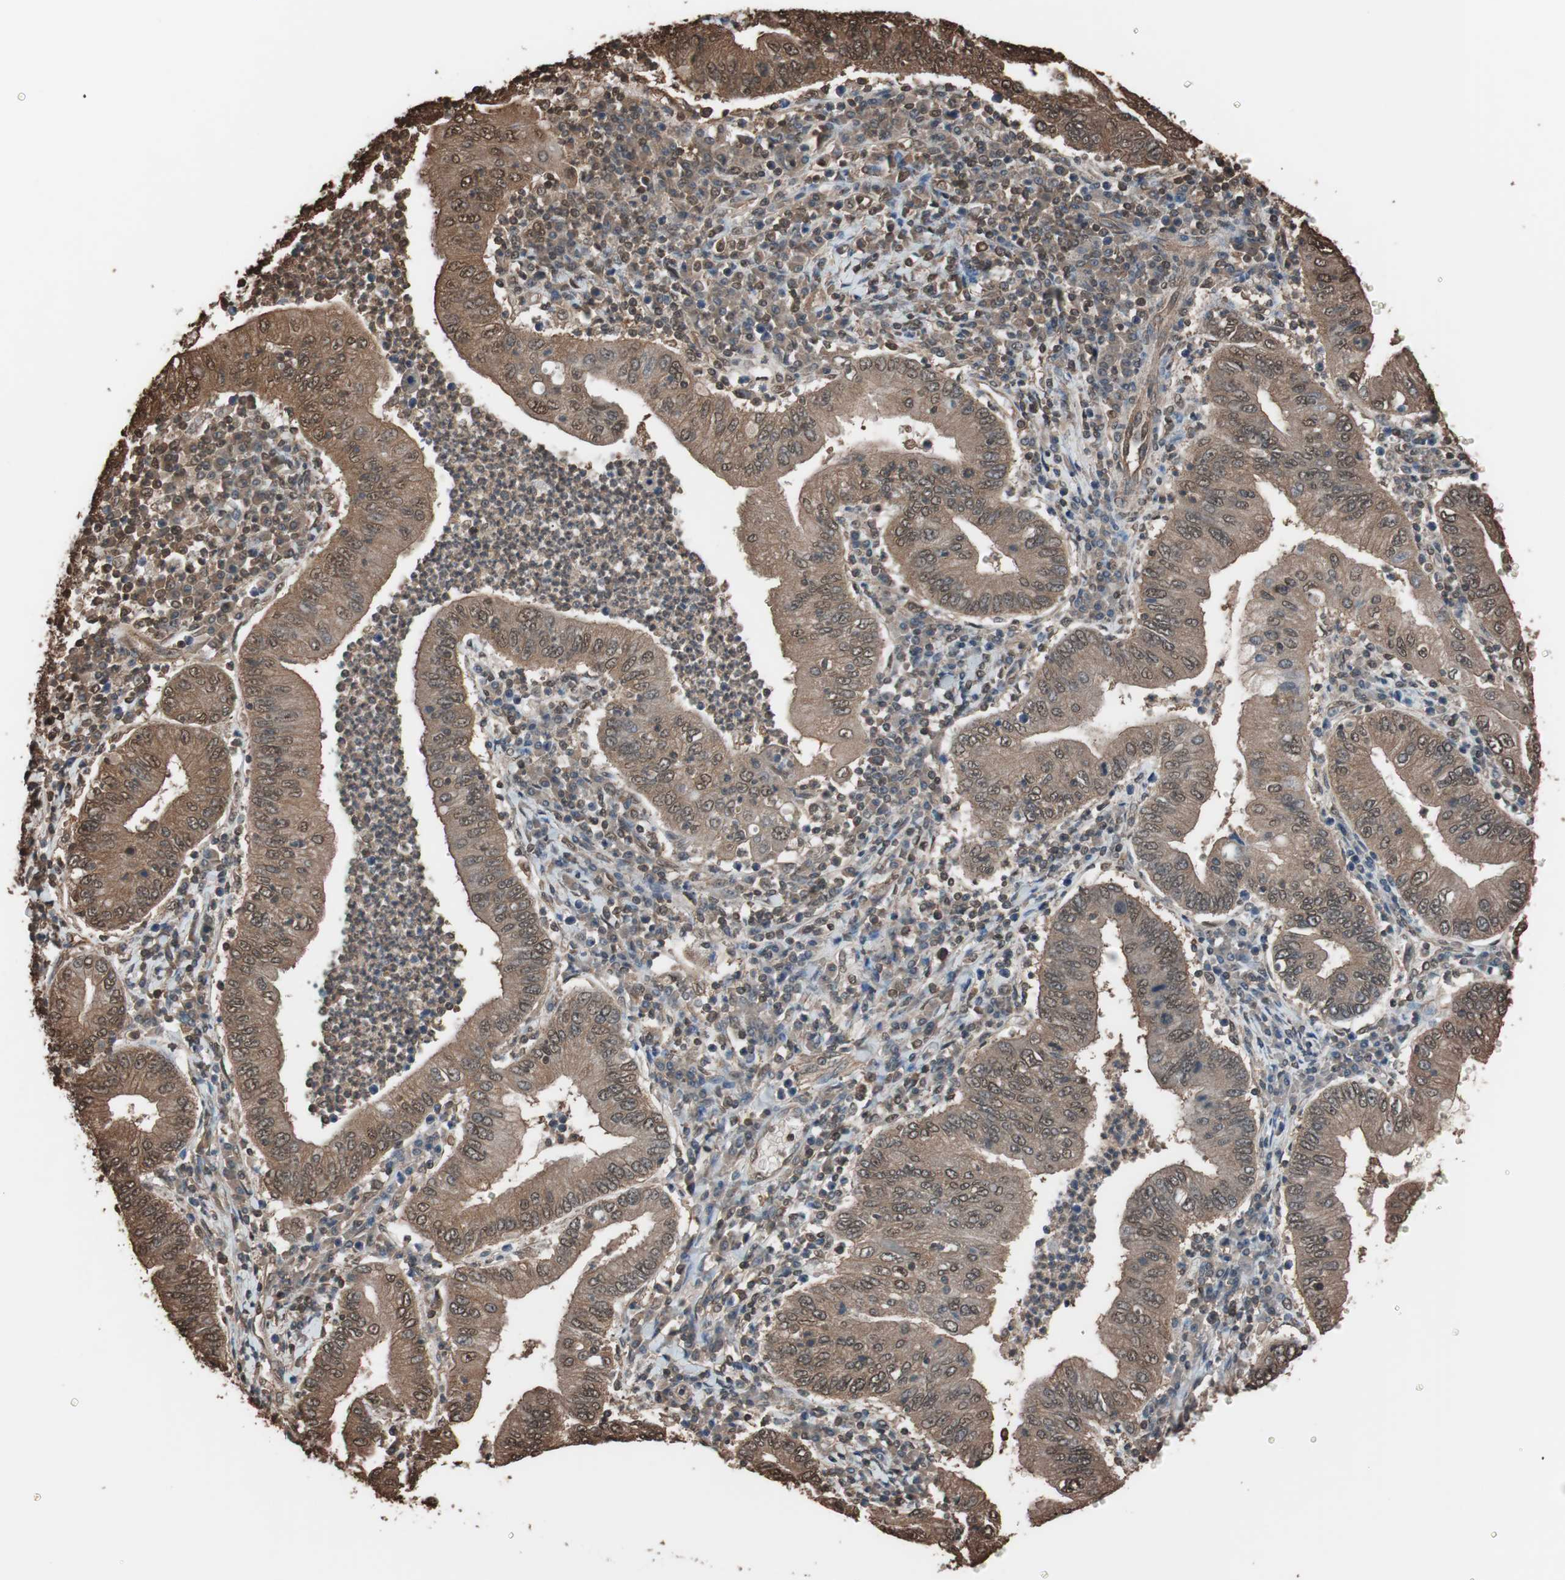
{"staining": {"intensity": "strong", "quantity": ">75%", "location": "cytoplasmic/membranous,nuclear"}, "tissue": "stomach cancer", "cell_type": "Tumor cells", "image_type": "cancer", "snomed": [{"axis": "morphology", "description": "Normal tissue, NOS"}, {"axis": "morphology", "description": "Adenocarcinoma, NOS"}, {"axis": "topography", "description": "Esophagus"}, {"axis": "topography", "description": "Stomach, upper"}, {"axis": "topography", "description": "Peripheral nerve tissue"}], "caption": "Stomach cancer (adenocarcinoma) stained with a brown dye demonstrates strong cytoplasmic/membranous and nuclear positive staining in approximately >75% of tumor cells.", "gene": "CALM2", "patient": {"sex": "male", "age": 62}}